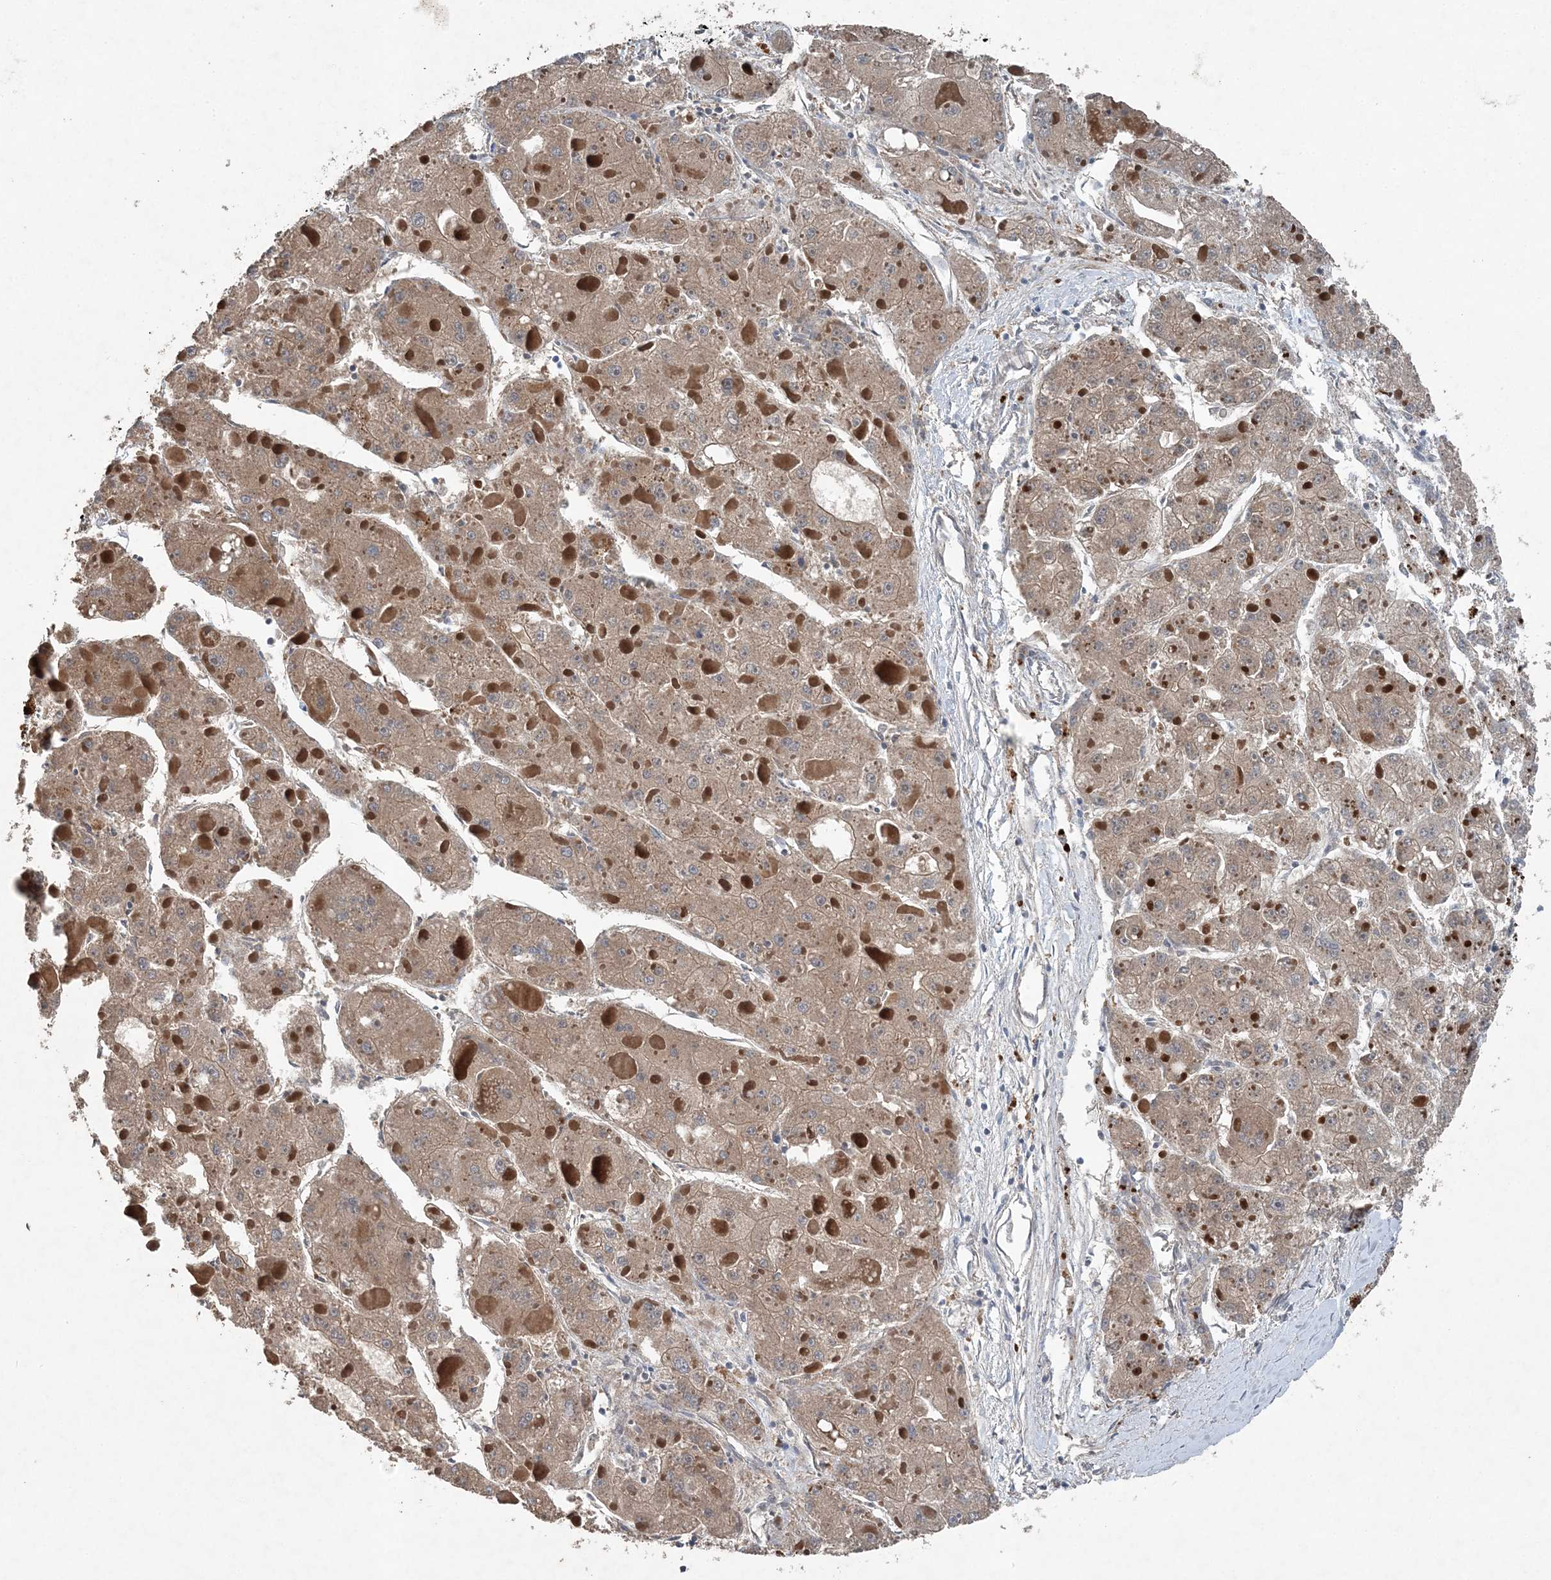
{"staining": {"intensity": "weak", "quantity": ">75%", "location": "cytoplasmic/membranous"}, "tissue": "liver cancer", "cell_type": "Tumor cells", "image_type": "cancer", "snomed": [{"axis": "morphology", "description": "Carcinoma, Hepatocellular, NOS"}, {"axis": "topography", "description": "Liver"}], "caption": "A high-resolution micrograph shows IHC staining of liver cancer, which shows weak cytoplasmic/membranous positivity in approximately >75% of tumor cells.", "gene": "QTRT2", "patient": {"sex": "female", "age": 73}}